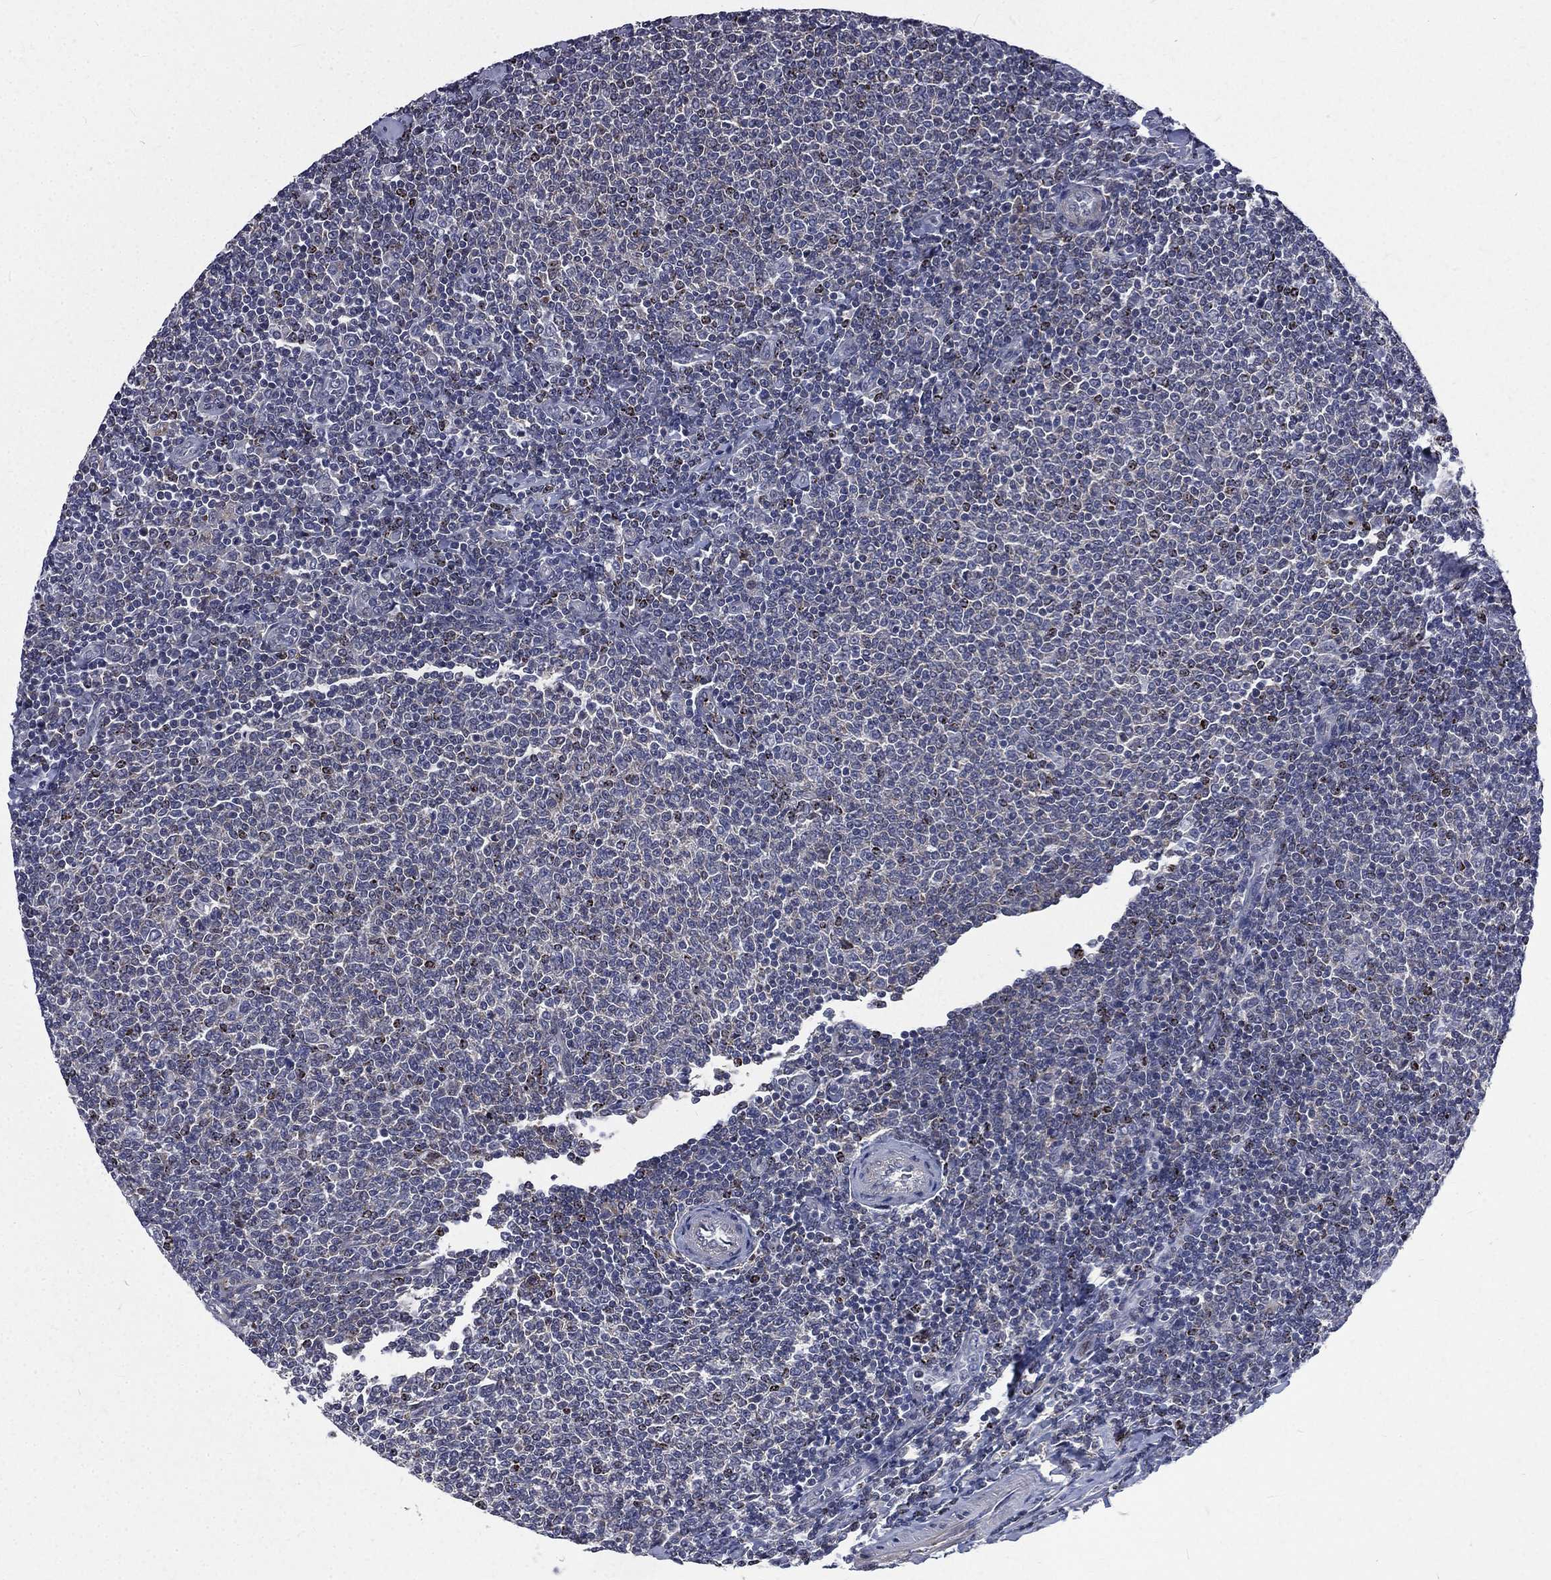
{"staining": {"intensity": "negative", "quantity": "none", "location": "none"}, "tissue": "lymphoma", "cell_type": "Tumor cells", "image_type": "cancer", "snomed": [{"axis": "morphology", "description": "Malignant lymphoma, non-Hodgkin's type, Low grade"}, {"axis": "topography", "description": "Lymph node"}], "caption": "Immunohistochemistry of lymphoma displays no expression in tumor cells. (DAB immunohistochemistry (IHC) with hematoxylin counter stain).", "gene": "FGG", "patient": {"sex": "male", "age": 52}}